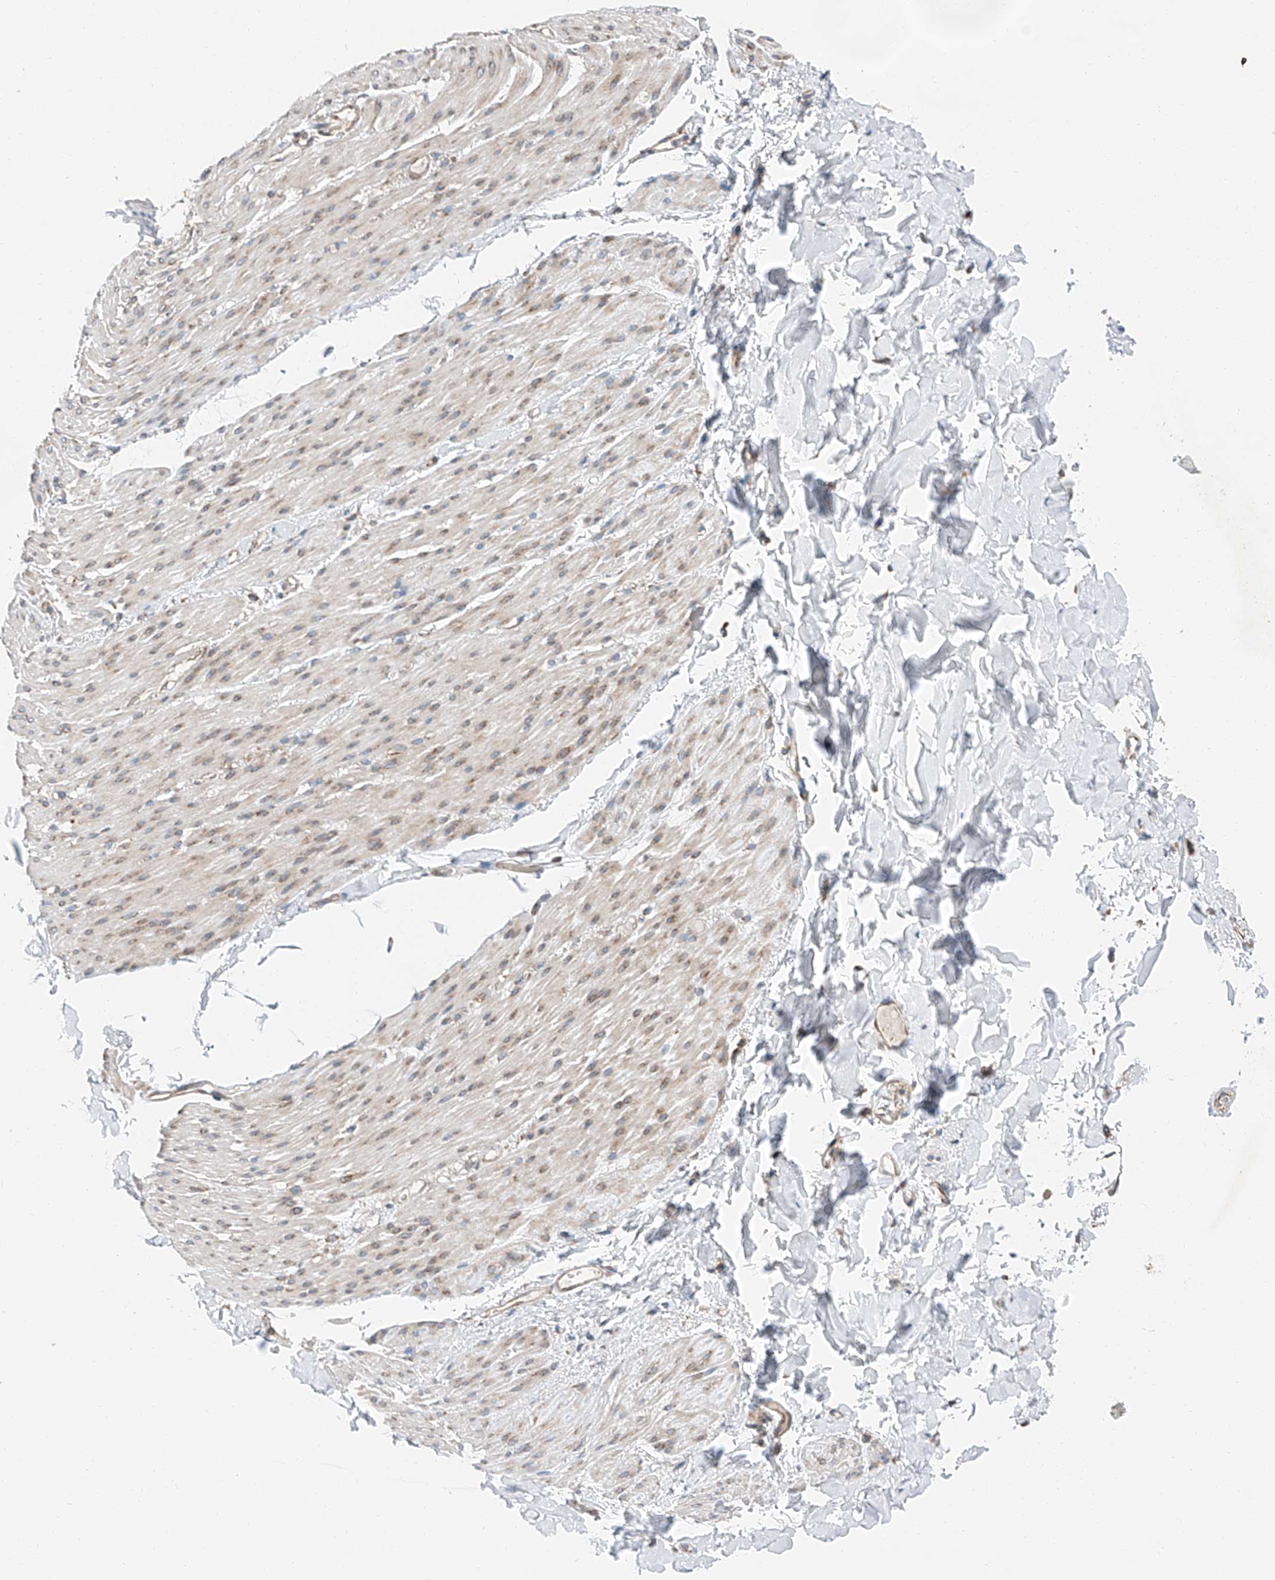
{"staining": {"intensity": "moderate", "quantity": "<25%", "location": "cytoplasmic/membranous"}, "tissue": "smooth muscle", "cell_type": "Smooth muscle cells", "image_type": "normal", "snomed": [{"axis": "morphology", "description": "Normal tissue, NOS"}, {"axis": "topography", "description": "Colon"}, {"axis": "topography", "description": "Peripheral nerve tissue"}], "caption": "This image exhibits immunohistochemistry (IHC) staining of benign human smooth muscle, with low moderate cytoplasmic/membranous staining in approximately <25% of smooth muscle cells.", "gene": "ZC3H15", "patient": {"sex": "female", "age": 61}}